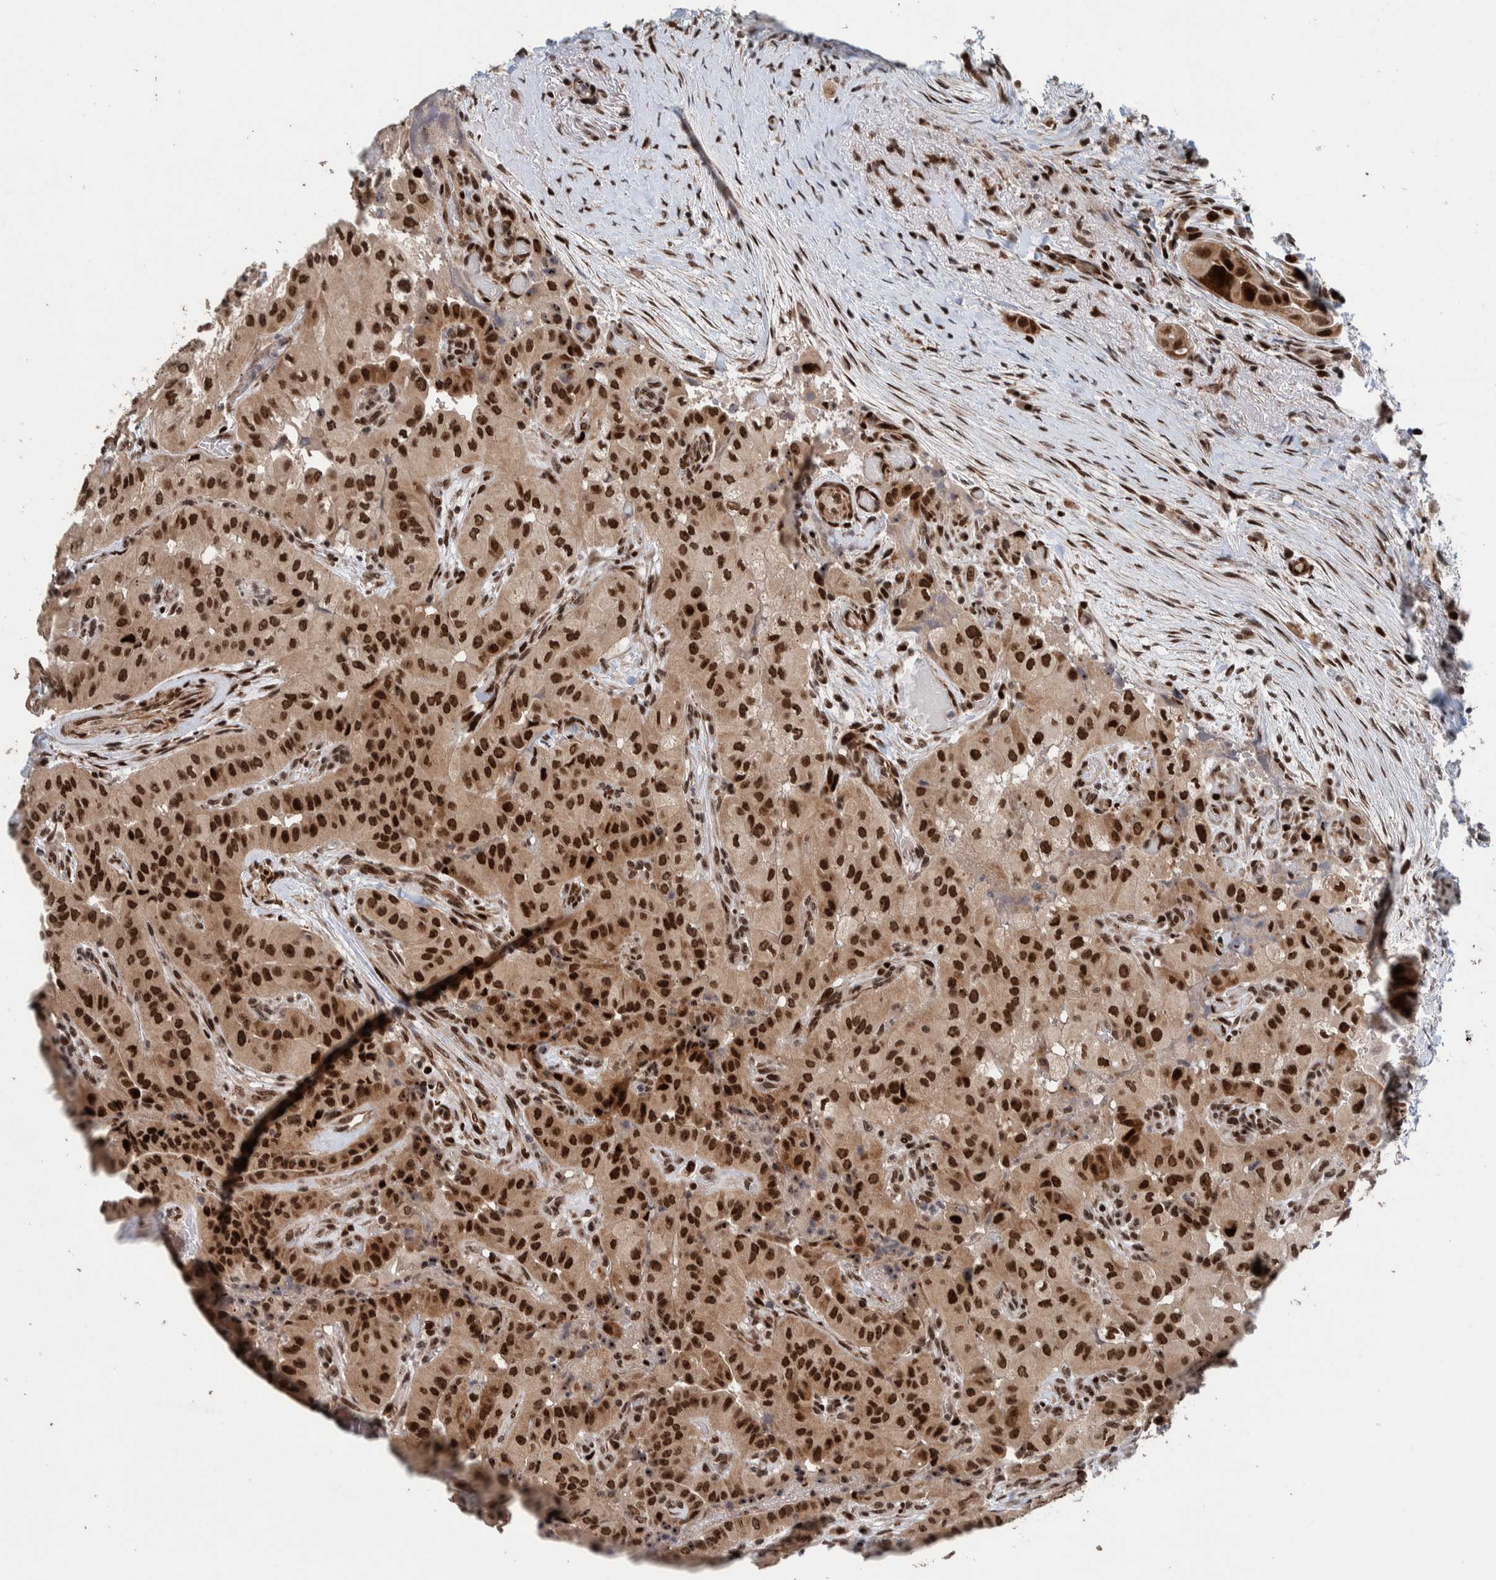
{"staining": {"intensity": "strong", "quantity": ">75%", "location": "nuclear"}, "tissue": "thyroid cancer", "cell_type": "Tumor cells", "image_type": "cancer", "snomed": [{"axis": "morphology", "description": "Papillary adenocarcinoma, NOS"}, {"axis": "topography", "description": "Thyroid gland"}], "caption": "Immunohistochemistry of human papillary adenocarcinoma (thyroid) demonstrates high levels of strong nuclear expression in about >75% of tumor cells.", "gene": "CHD4", "patient": {"sex": "female", "age": 59}}